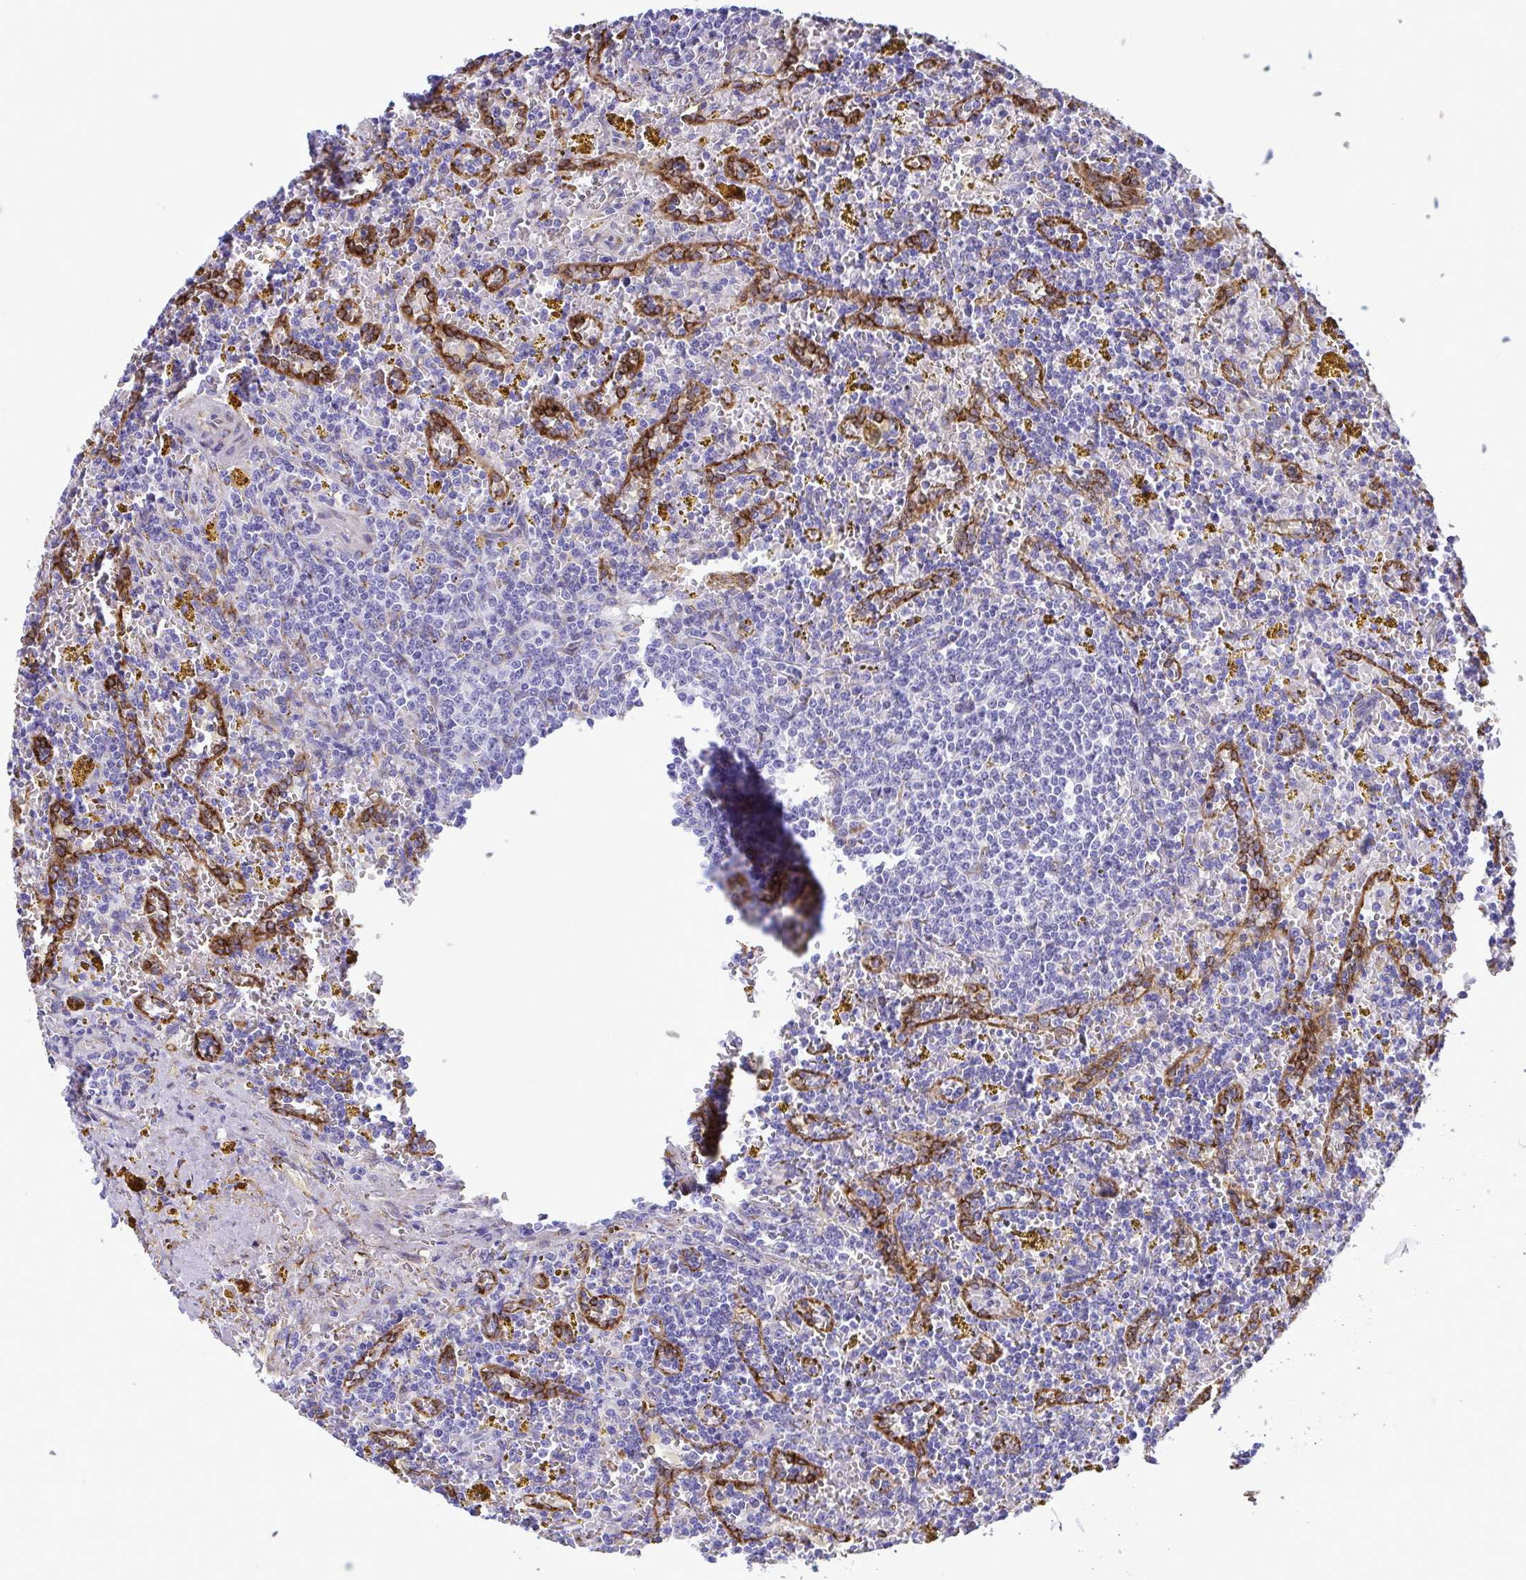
{"staining": {"intensity": "negative", "quantity": "none", "location": "none"}, "tissue": "lymphoma", "cell_type": "Tumor cells", "image_type": "cancer", "snomed": [{"axis": "morphology", "description": "Malignant lymphoma, non-Hodgkin's type, Low grade"}, {"axis": "topography", "description": "Spleen"}, {"axis": "topography", "description": "Lymph node"}], "caption": "DAB immunohistochemical staining of lymphoma shows no significant expression in tumor cells.", "gene": "ASPH", "patient": {"sex": "female", "age": 66}}